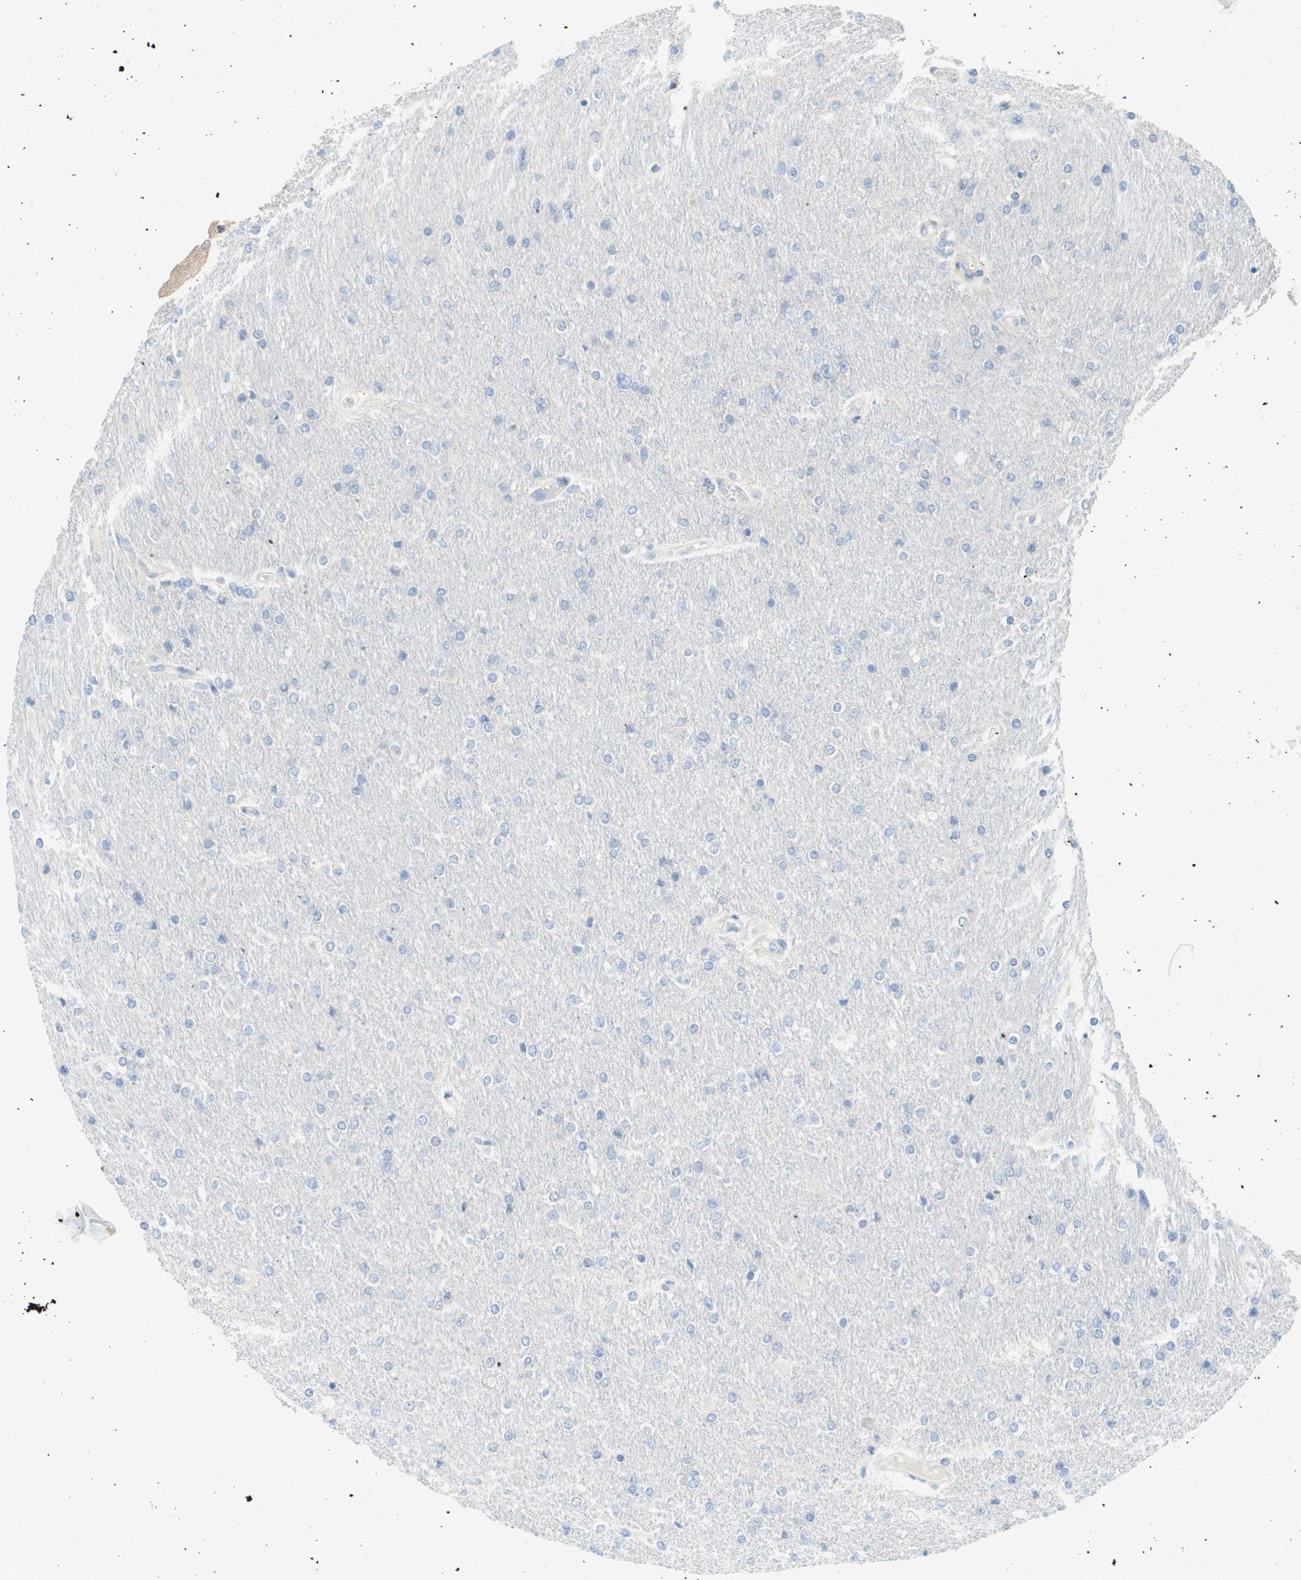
{"staining": {"intensity": "negative", "quantity": "none", "location": "none"}, "tissue": "glioma", "cell_type": "Tumor cells", "image_type": "cancer", "snomed": [{"axis": "morphology", "description": "Glioma, malignant, High grade"}, {"axis": "topography", "description": "Cerebral cortex"}], "caption": "Tumor cells show no significant positivity in malignant glioma (high-grade).", "gene": "MYL3", "patient": {"sex": "female", "age": 36}}